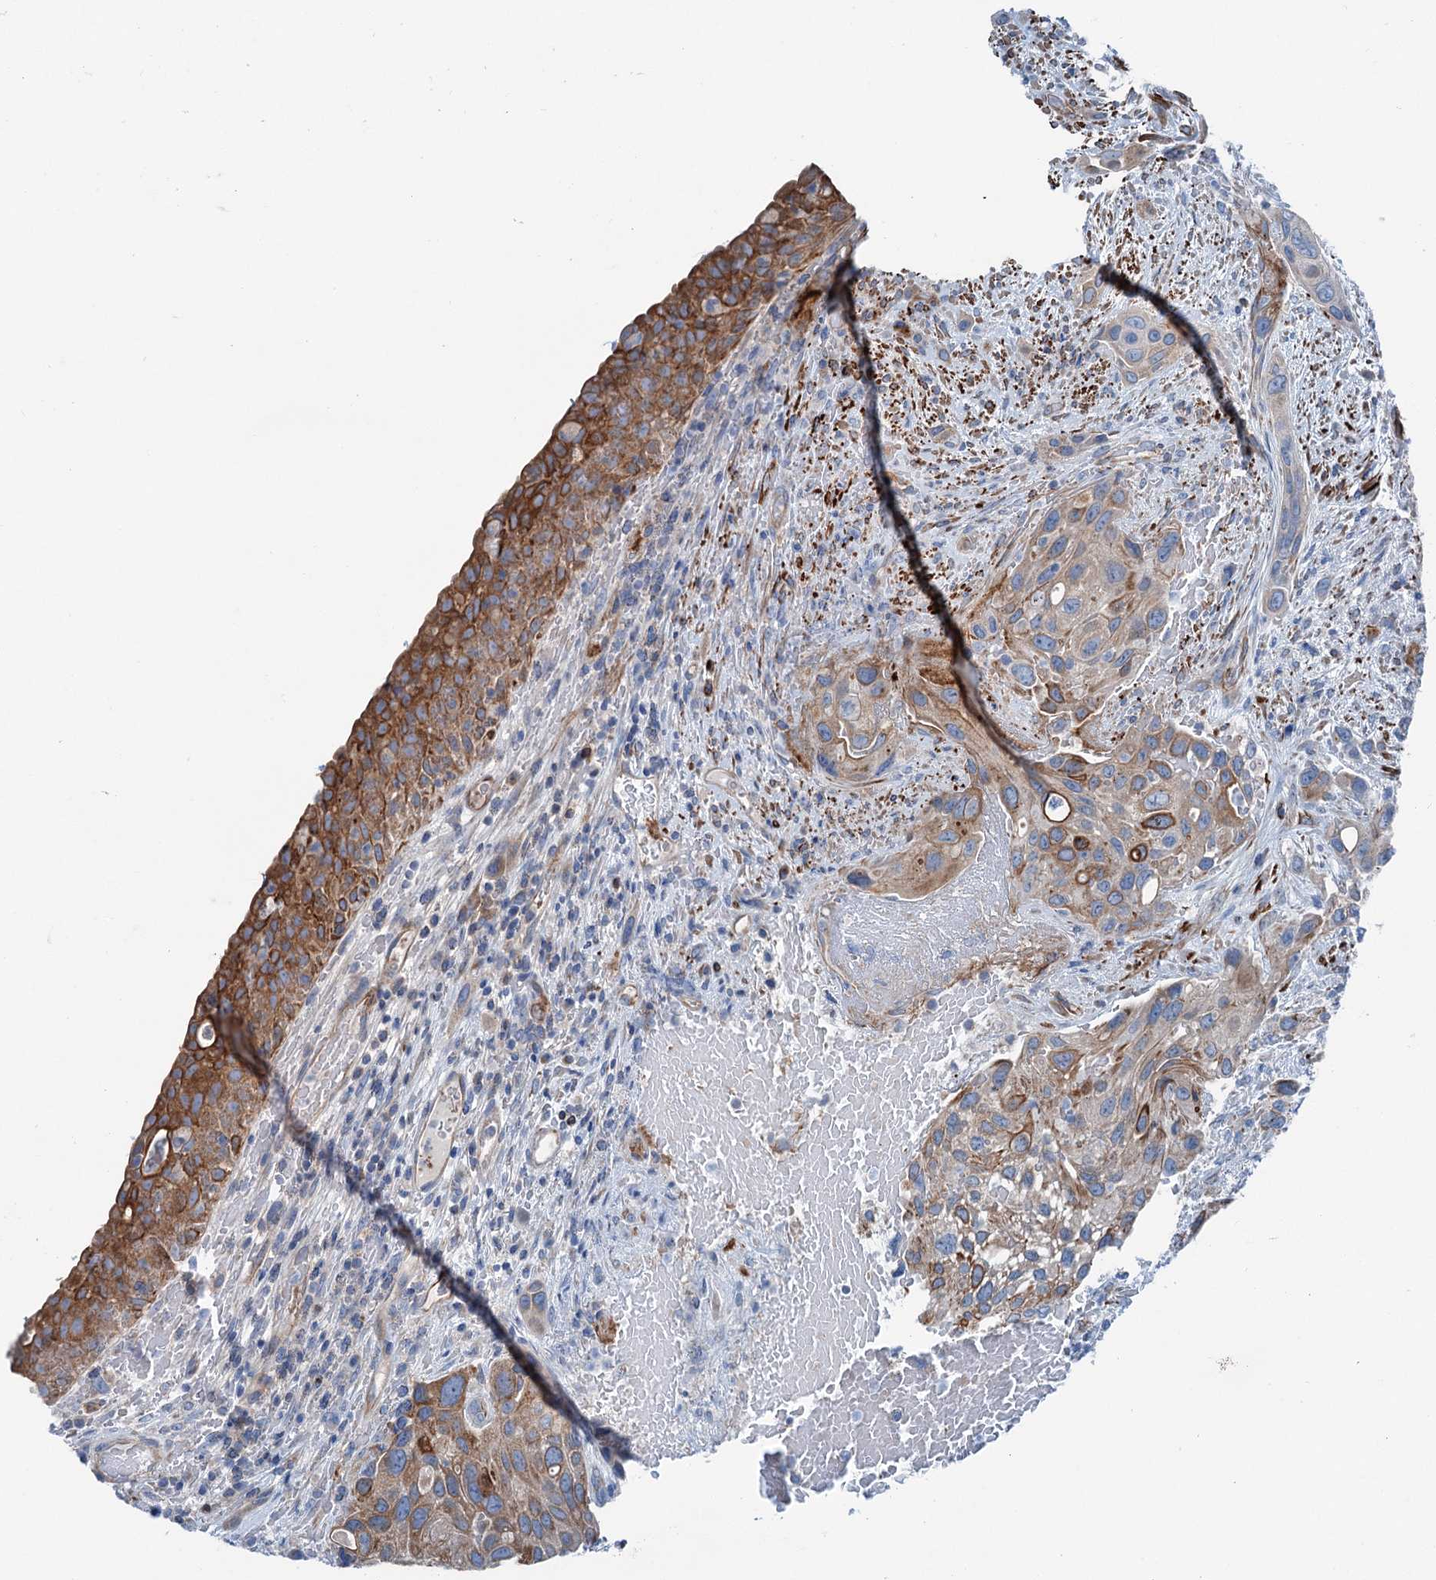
{"staining": {"intensity": "weak", "quantity": "25%-75%", "location": "cytoplasmic/membranous"}, "tissue": "urothelial cancer", "cell_type": "Tumor cells", "image_type": "cancer", "snomed": [{"axis": "morphology", "description": "Normal tissue, NOS"}, {"axis": "morphology", "description": "Urothelial carcinoma, High grade"}, {"axis": "topography", "description": "Vascular tissue"}, {"axis": "topography", "description": "Urinary bladder"}], "caption": "Urothelial cancer was stained to show a protein in brown. There is low levels of weak cytoplasmic/membranous expression in about 25%-75% of tumor cells.", "gene": "CALCOCO1", "patient": {"sex": "female", "age": 56}}